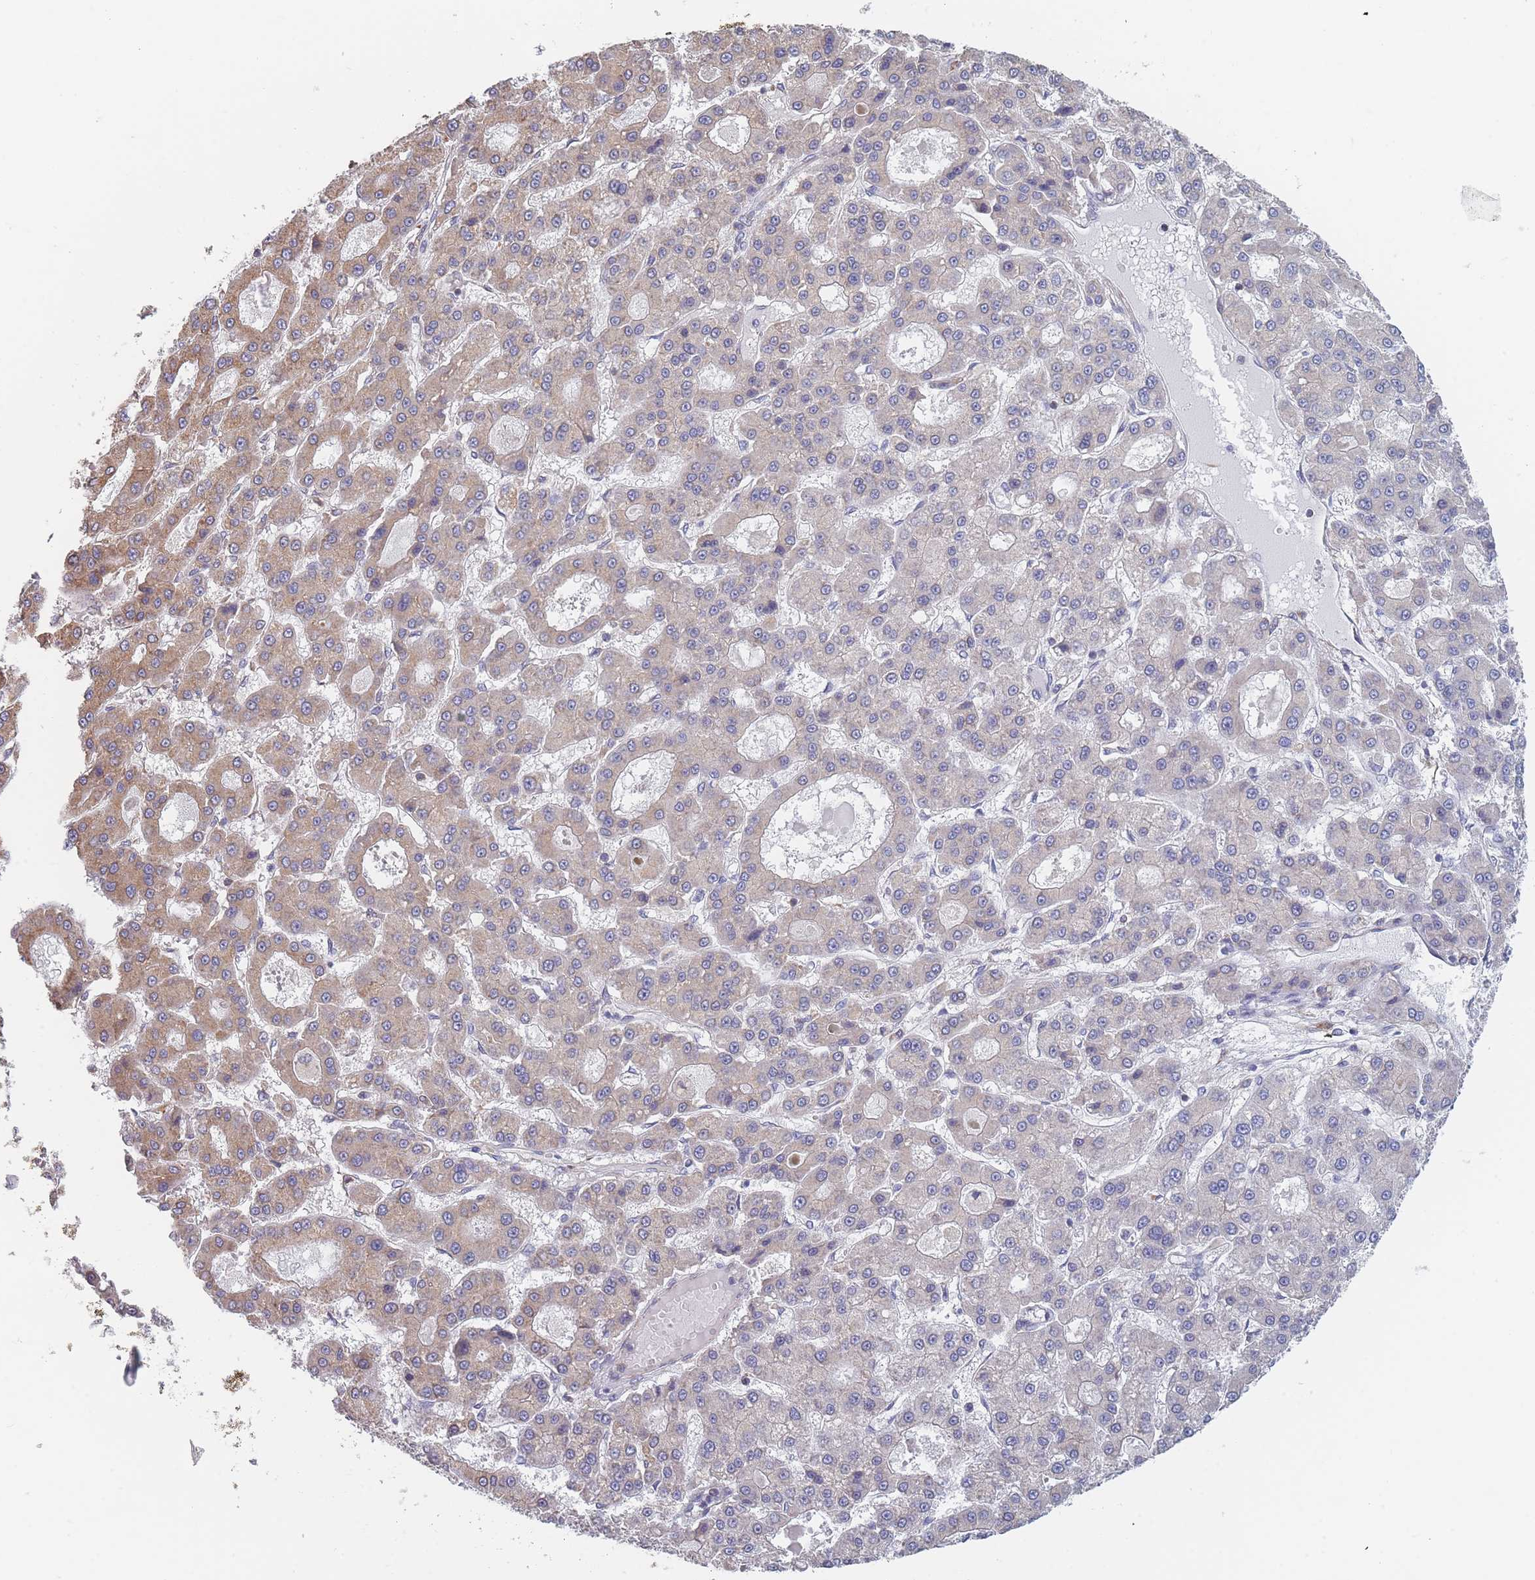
{"staining": {"intensity": "weak", "quantity": "25%-75%", "location": "cytoplasmic/membranous"}, "tissue": "liver cancer", "cell_type": "Tumor cells", "image_type": "cancer", "snomed": [{"axis": "morphology", "description": "Carcinoma, Hepatocellular, NOS"}, {"axis": "topography", "description": "Liver"}], "caption": "An image of human liver cancer stained for a protein reveals weak cytoplasmic/membranous brown staining in tumor cells. (IHC, brightfield microscopy, high magnification).", "gene": "OR7C2", "patient": {"sex": "male", "age": 70}}